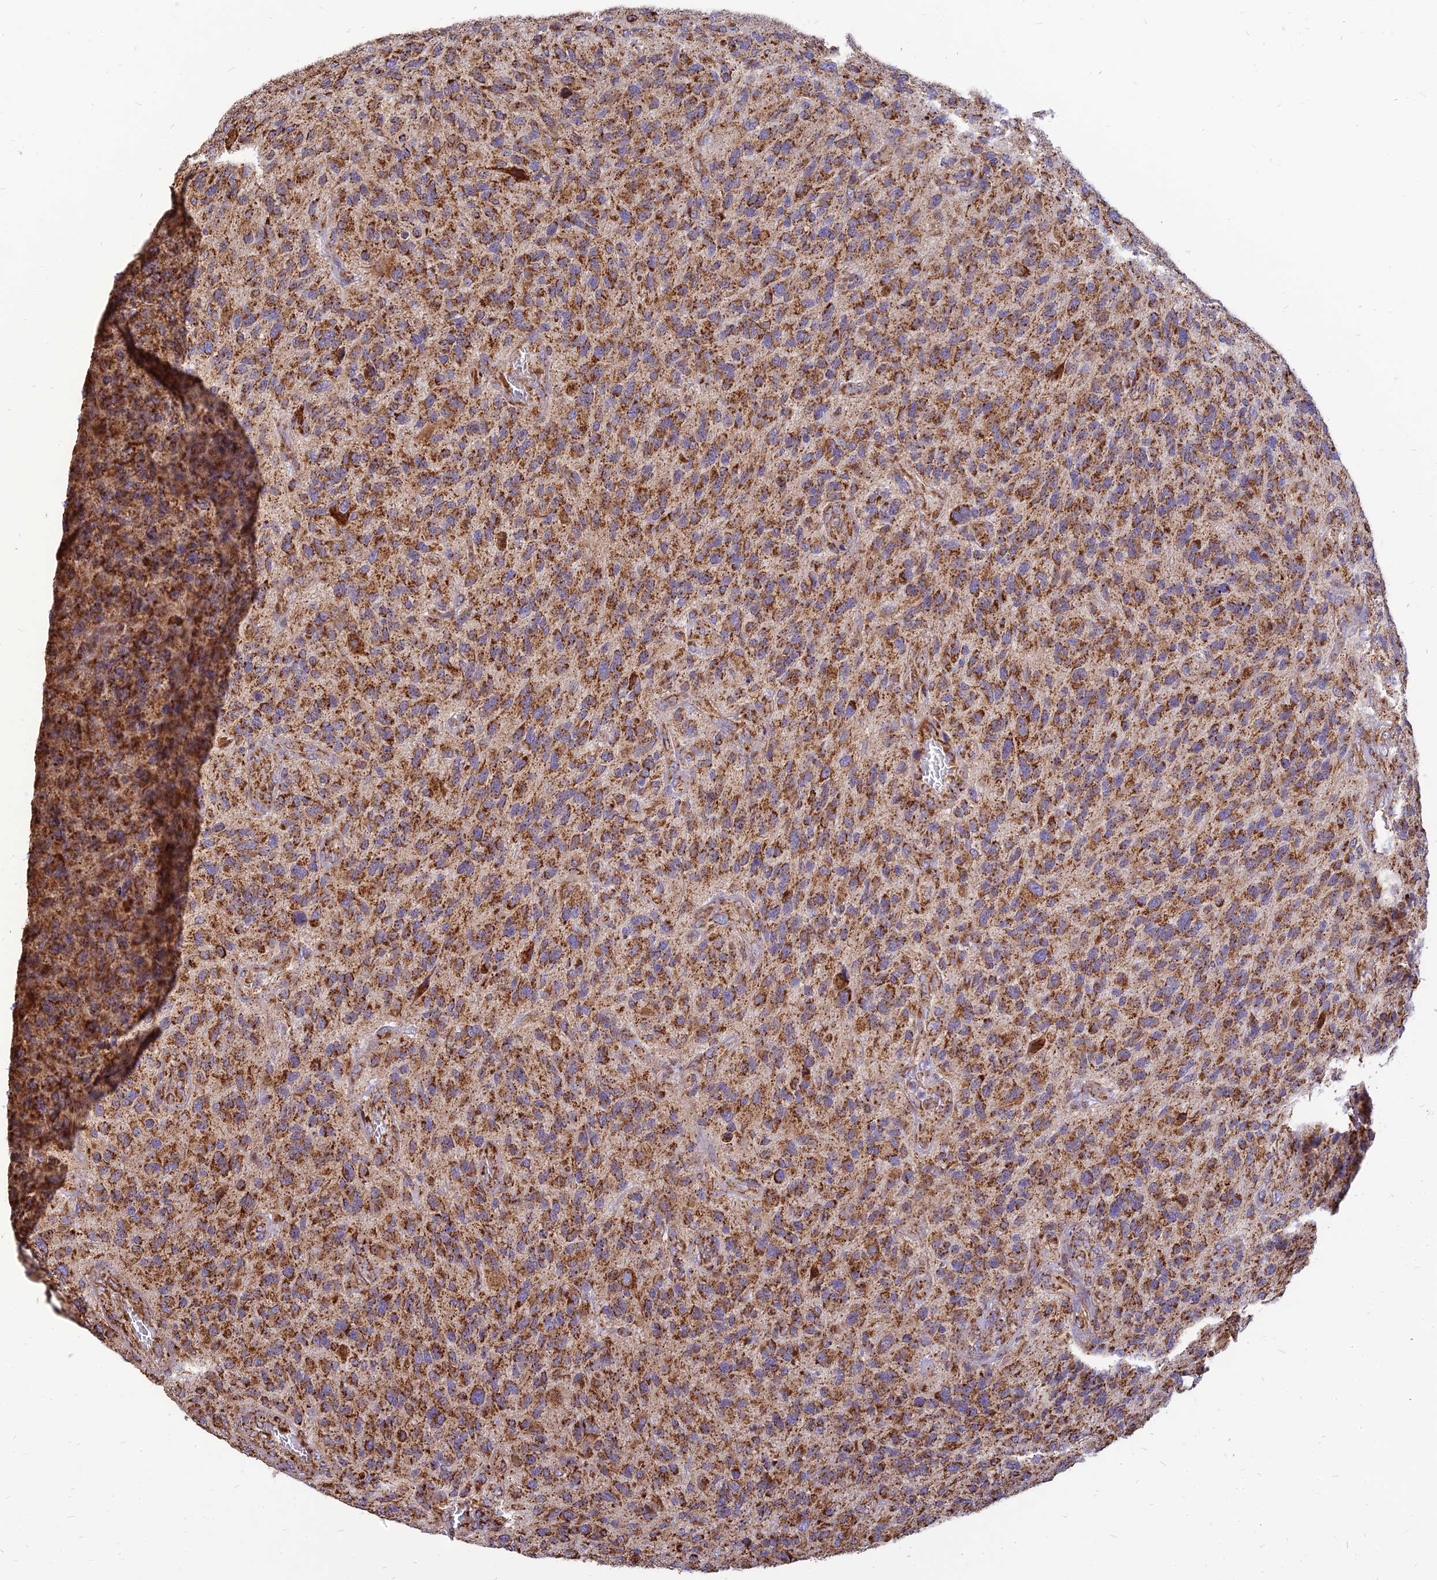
{"staining": {"intensity": "strong", "quantity": ">75%", "location": "cytoplasmic/membranous"}, "tissue": "glioma", "cell_type": "Tumor cells", "image_type": "cancer", "snomed": [{"axis": "morphology", "description": "Glioma, malignant, High grade"}, {"axis": "topography", "description": "Brain"}], "caption": "Strong cytoplasmic/membranous protein positivity is appreciated in approximately >75% of tumor cells in glioma.", "gene": "THUMPD2", "patient": {"sex": "male", "age": 47}}